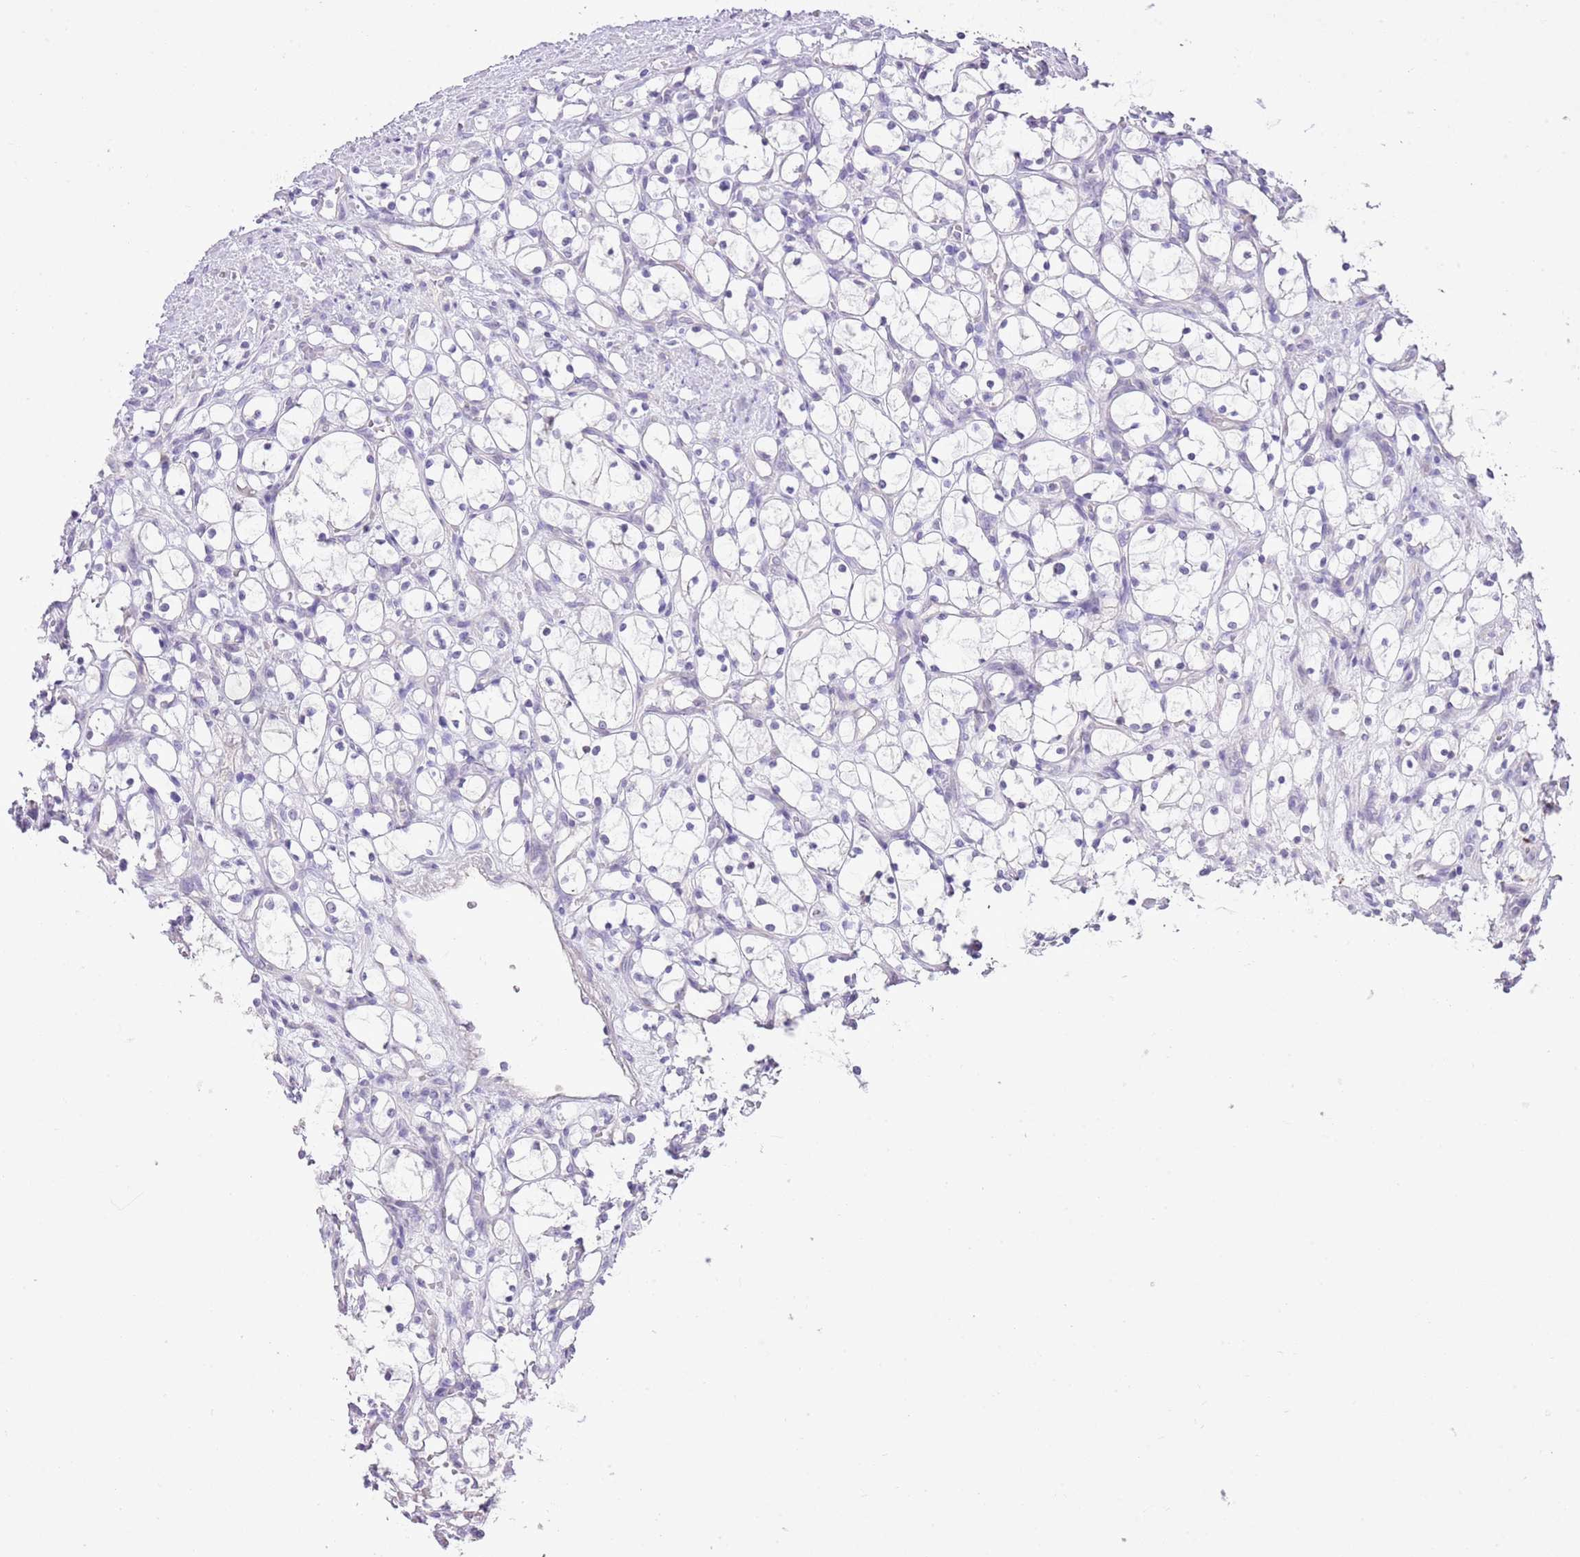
{"staining": {"intensity": "negative", "quantity": "none", "location": "none"}, "tissue": "renal cancer", "cell_type": "Tumor cells", "image_type": "cancer", "snomed": [{"axis": "morphology", "description": "Adenocarcinoma, NOS"}, {"axis": "topography", "description": "Kidney"}], "caption": "Tumor cells show no significant staining in renal cancer. (Immunohistochemistry, brightfield microscopy, high magnification).", "gene": "XPO7", "patient": {"sex": "female", "age": 69}}